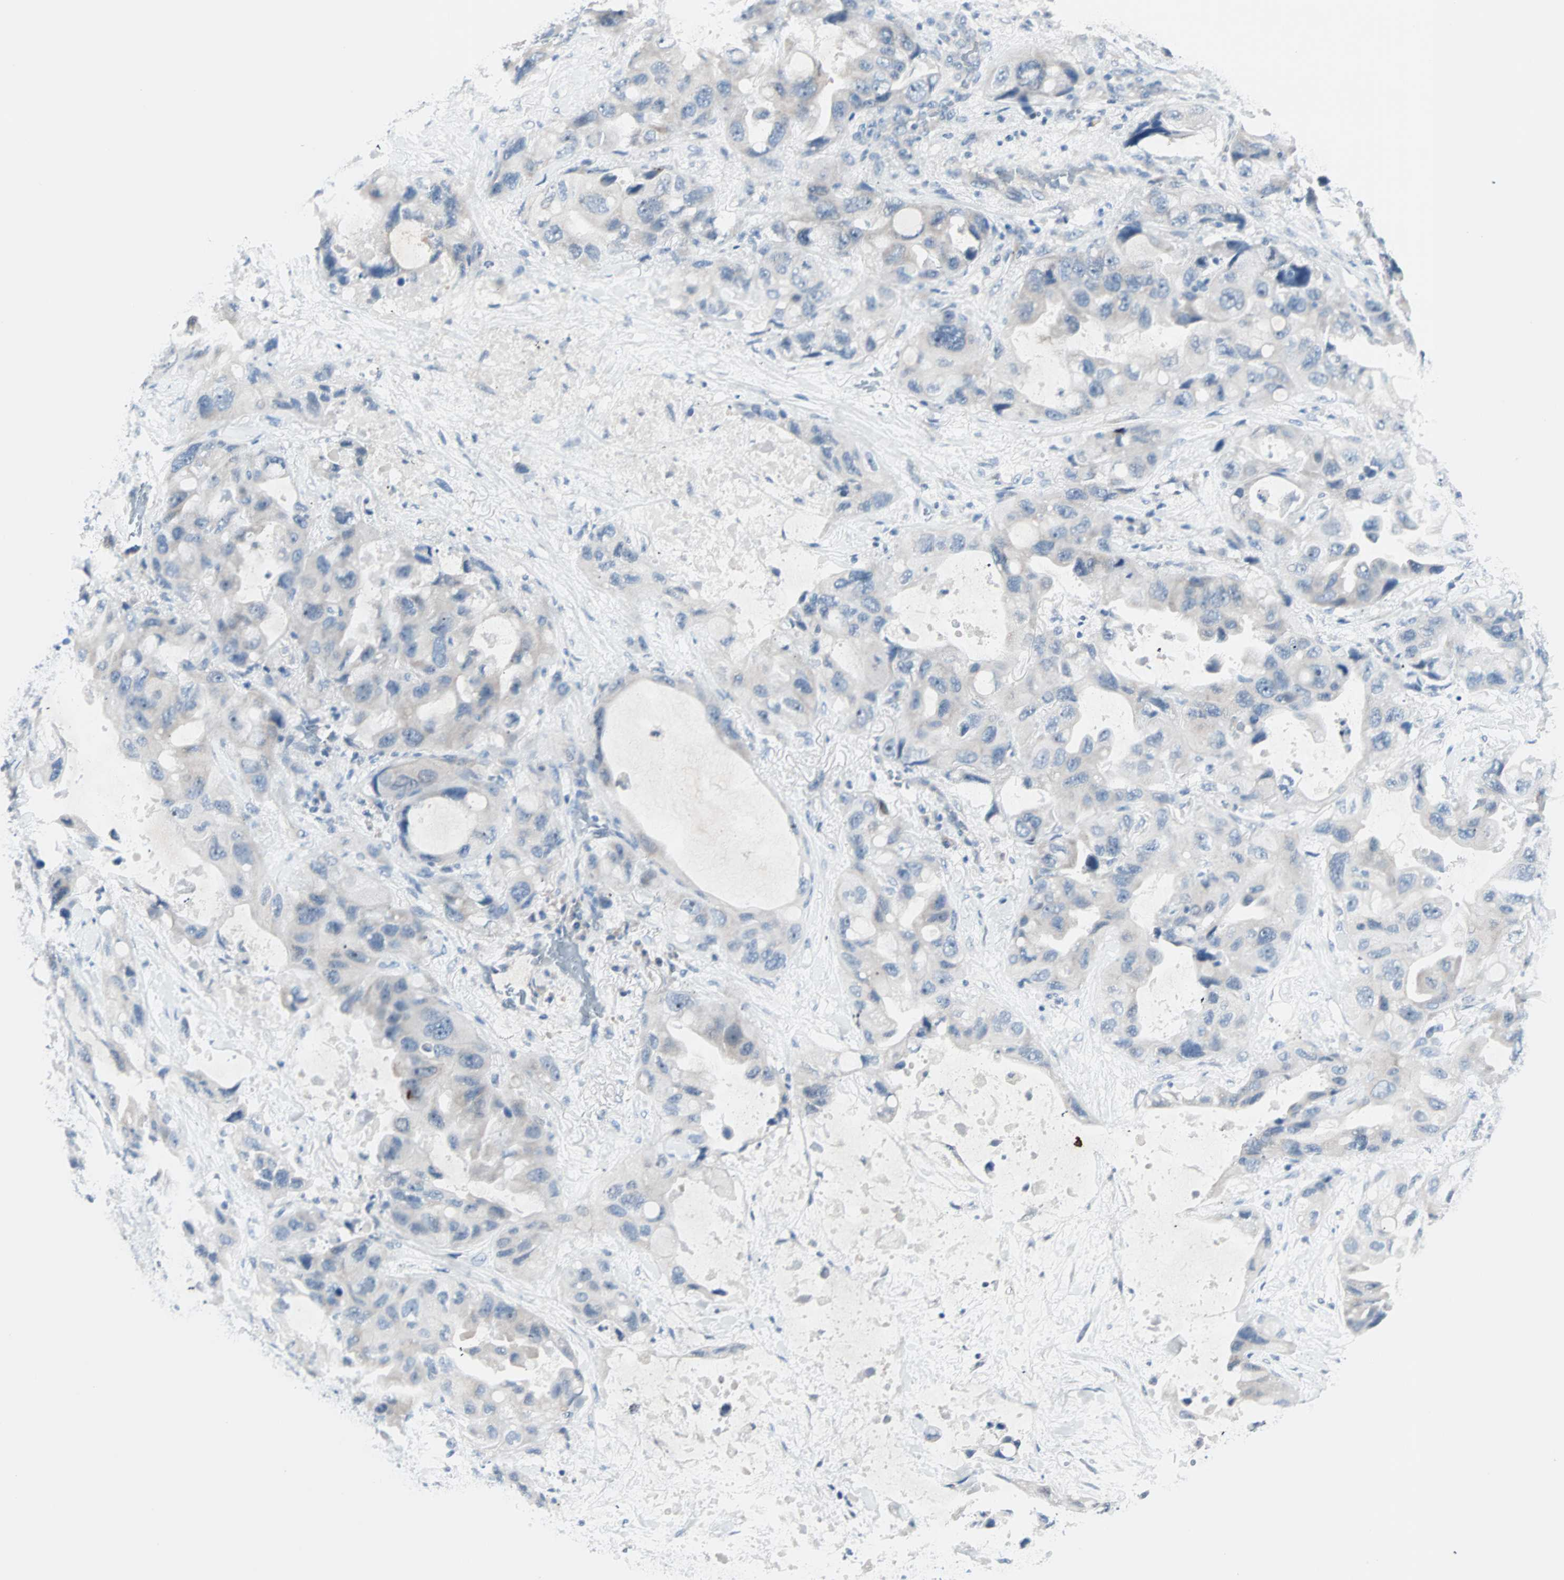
{"staining": {"intensity": "negative", "quantity": "none", "location": "none"}, "tissue": "lung cancer", "cell_type": "Tumor cells", "image_type": "cancer", "snomed": [{"axis": "morphology", "description": "Squamous cell carcinoma, NOS"}, {"axis": "topography", "description": "Lung"}], "caption": "IHC of human lung cancer (squamous cell carcinoma) reveals no positivity in tumor cells.", "gene": "NEFH", "patient": {"sex": "female", "age": 73}}